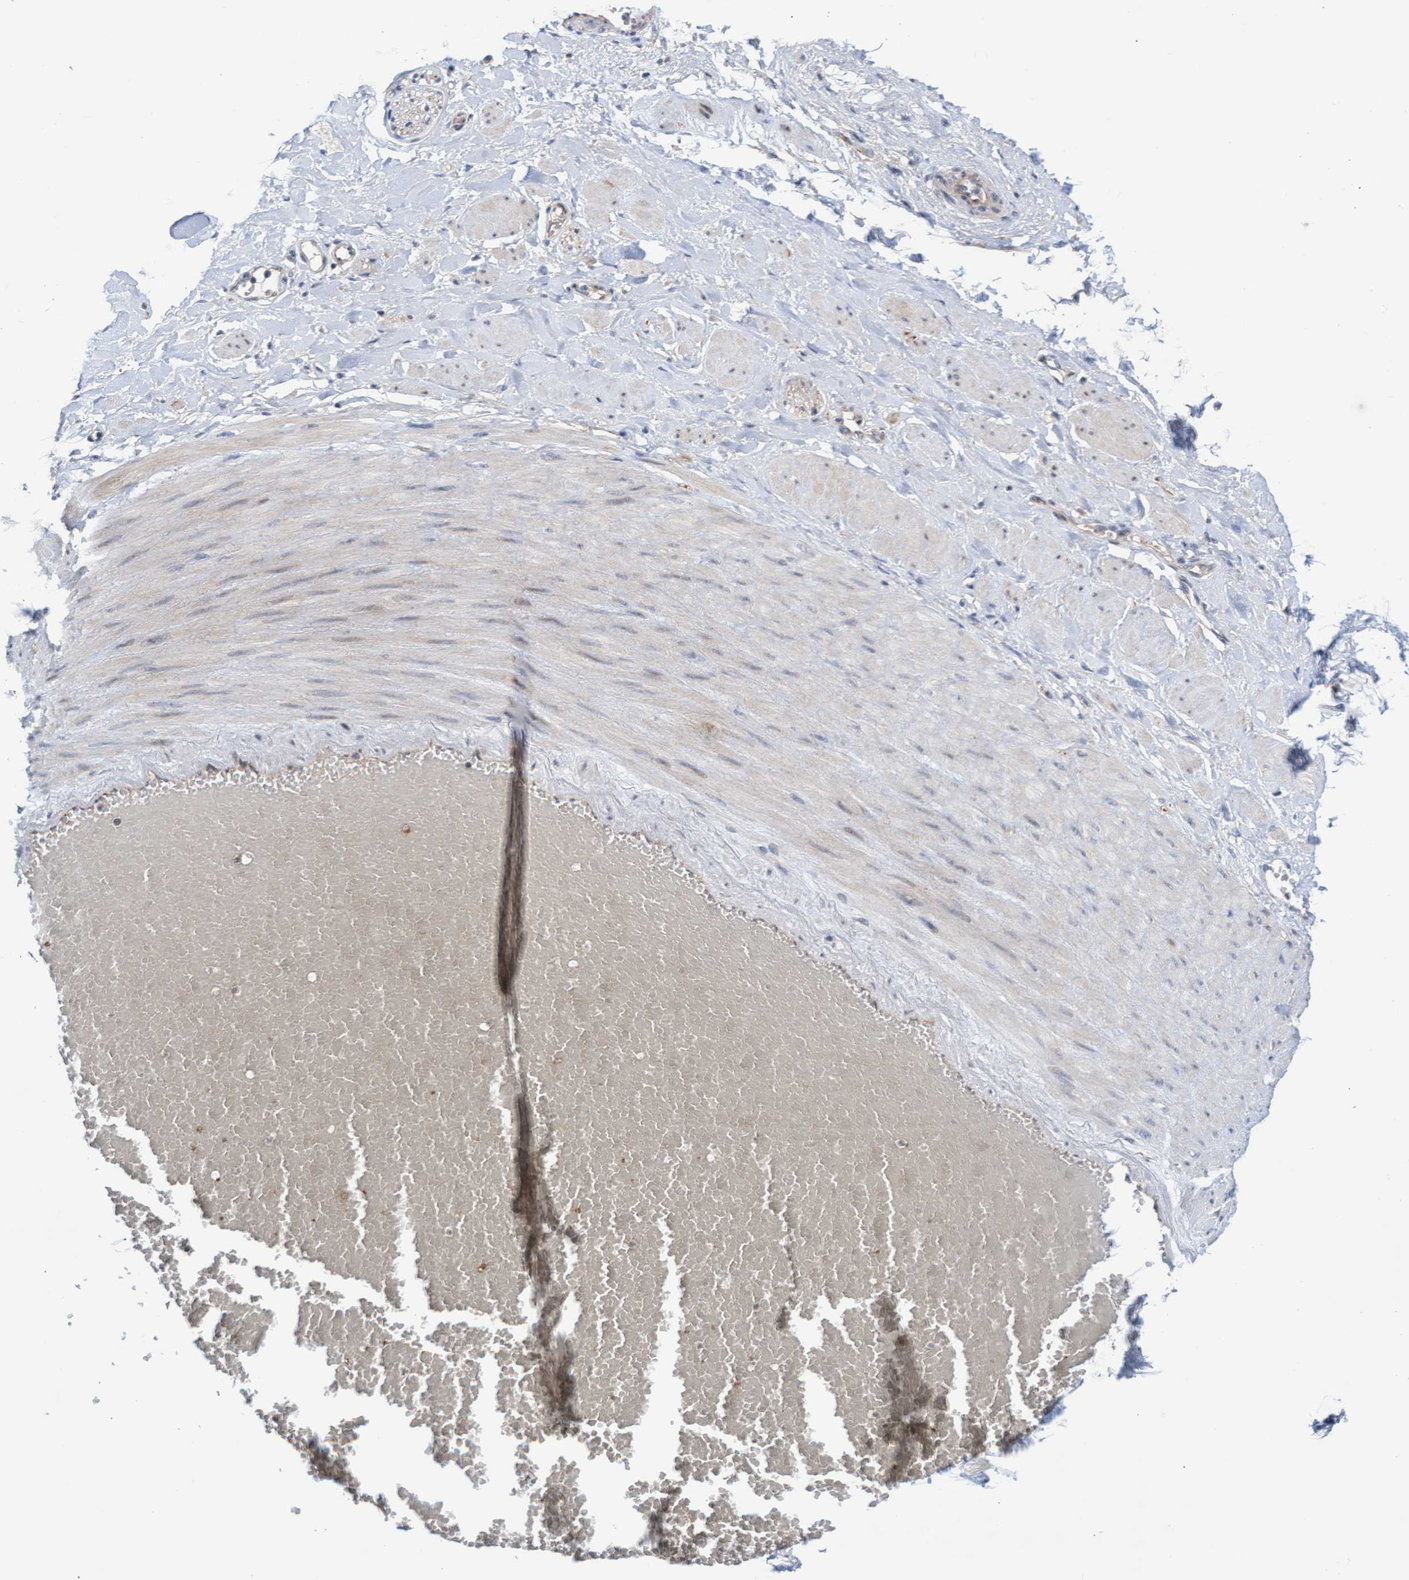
{"staining": {"intensity": "negative", "quantity": "none", "location": "none"}, "tissue": "adipose tissue", "cell_type": "Adipocytes", "image_type": "normal", "snomed": [{"axis": "morphology", "description": "Normal tissue, NOS"}, {"axis": "topography", "description": "Soft tissue"}, {"axis": "topography", "description": "Vascular tissue"}], "caption": "Immunohistochemistry (IHC) image of unremarkable adipose tissue: human adipose tissue stained with DAB exhibits no significant protein expression in adipocytes.", "gene": "ABCF2", "patient": {"sex": "female", "age": 35}}